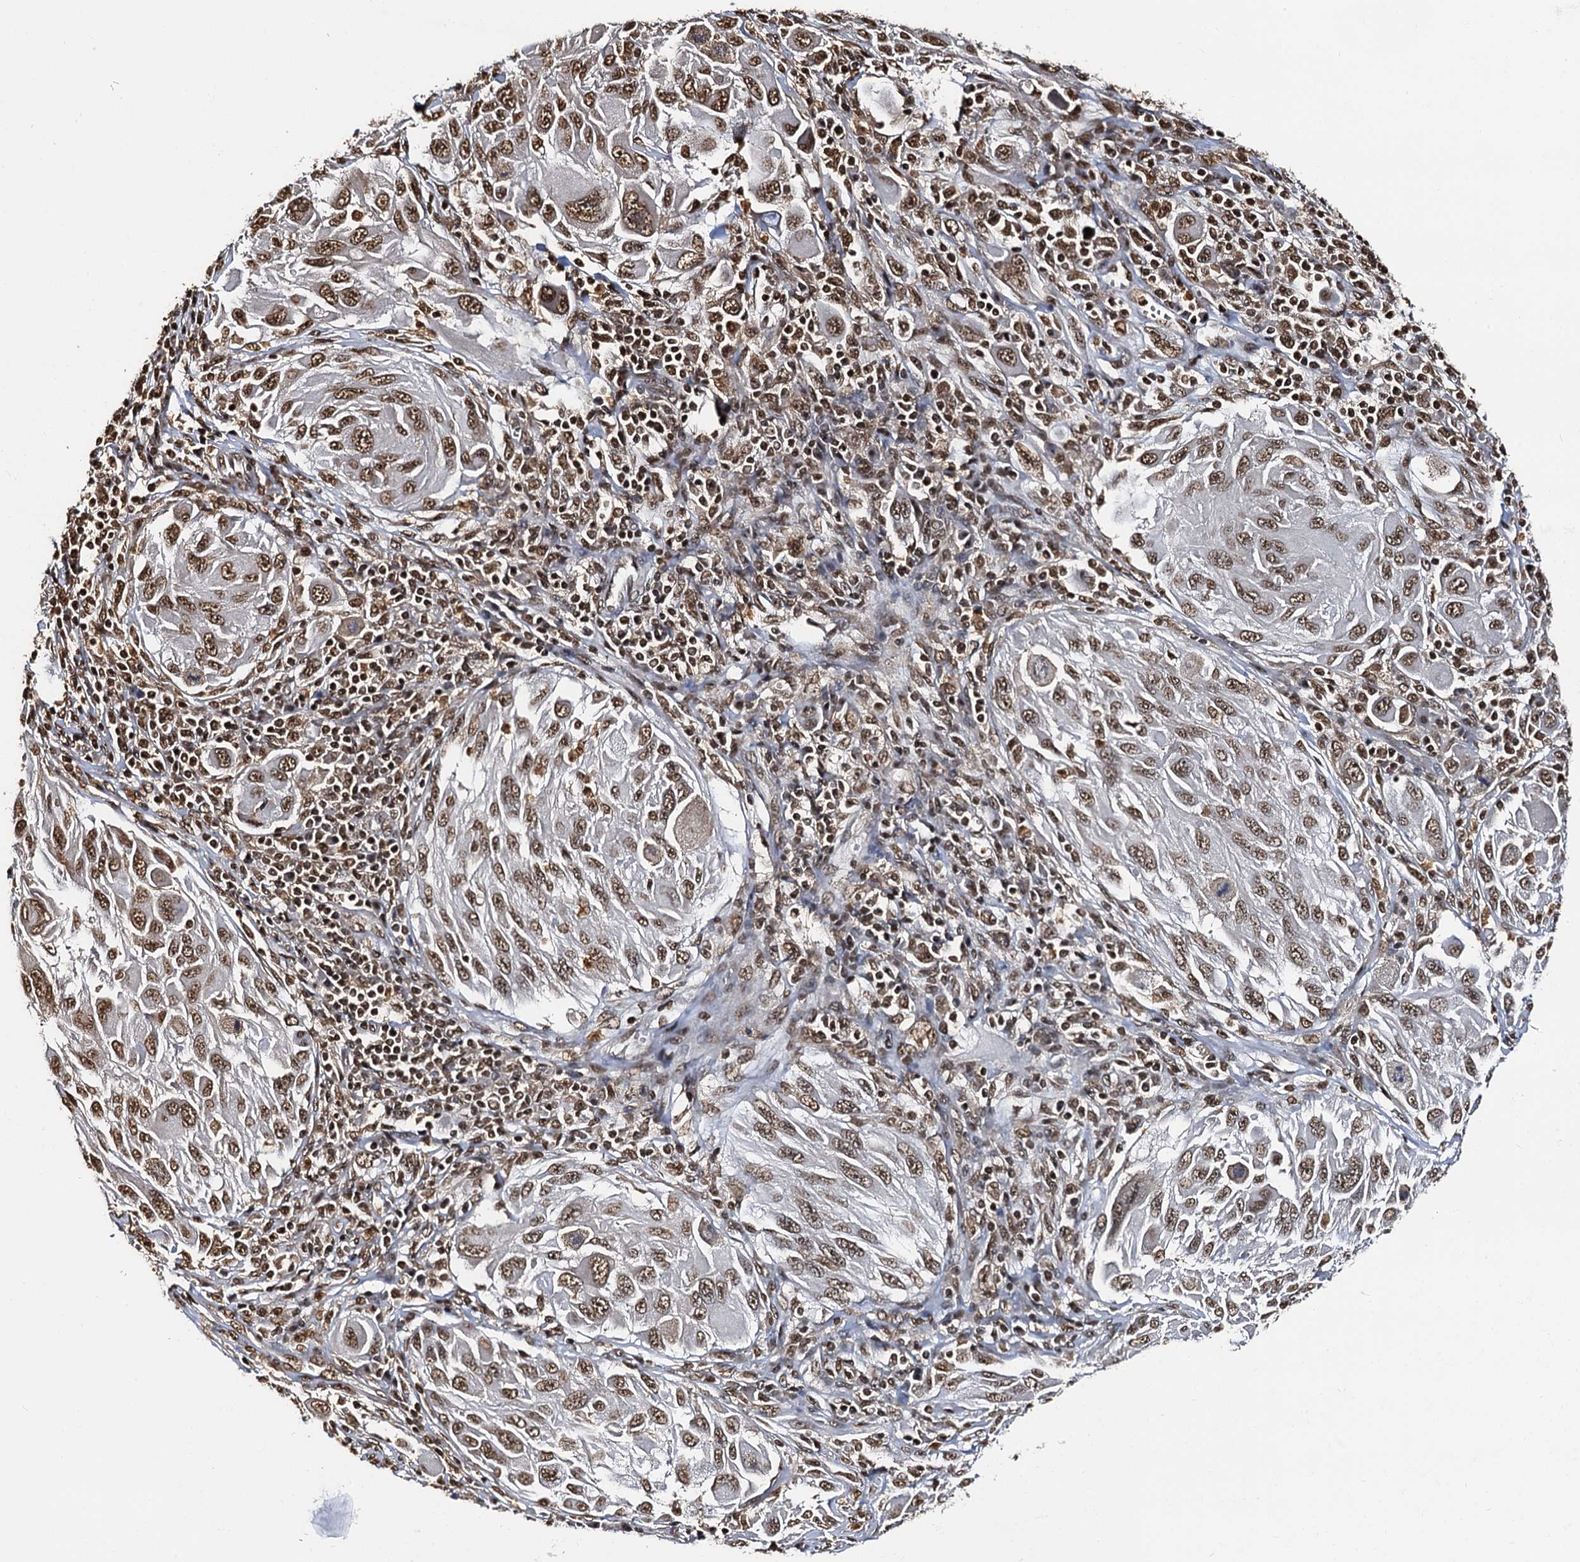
{"staining": {"intensity": "moderate", "quantity": ">75%", "location": "nuclear"}, "tissue": "melanoma", "cell_type": "Tumor cells", "image_type": "cancer", "snomed": [{"axis": "morphology", "description": "Malignant melanoma, NOS"}, {"axis": "topography", "description": "Skin"}], "caption": "A brown stain highlights moderate nuclear expression of a protein in human melanoma tumor cells. The protein is shown in brown color, while the nuclei are stained blue.", "gene": "SNRPD2", "patient": {"sex": "female", "age": 91}}